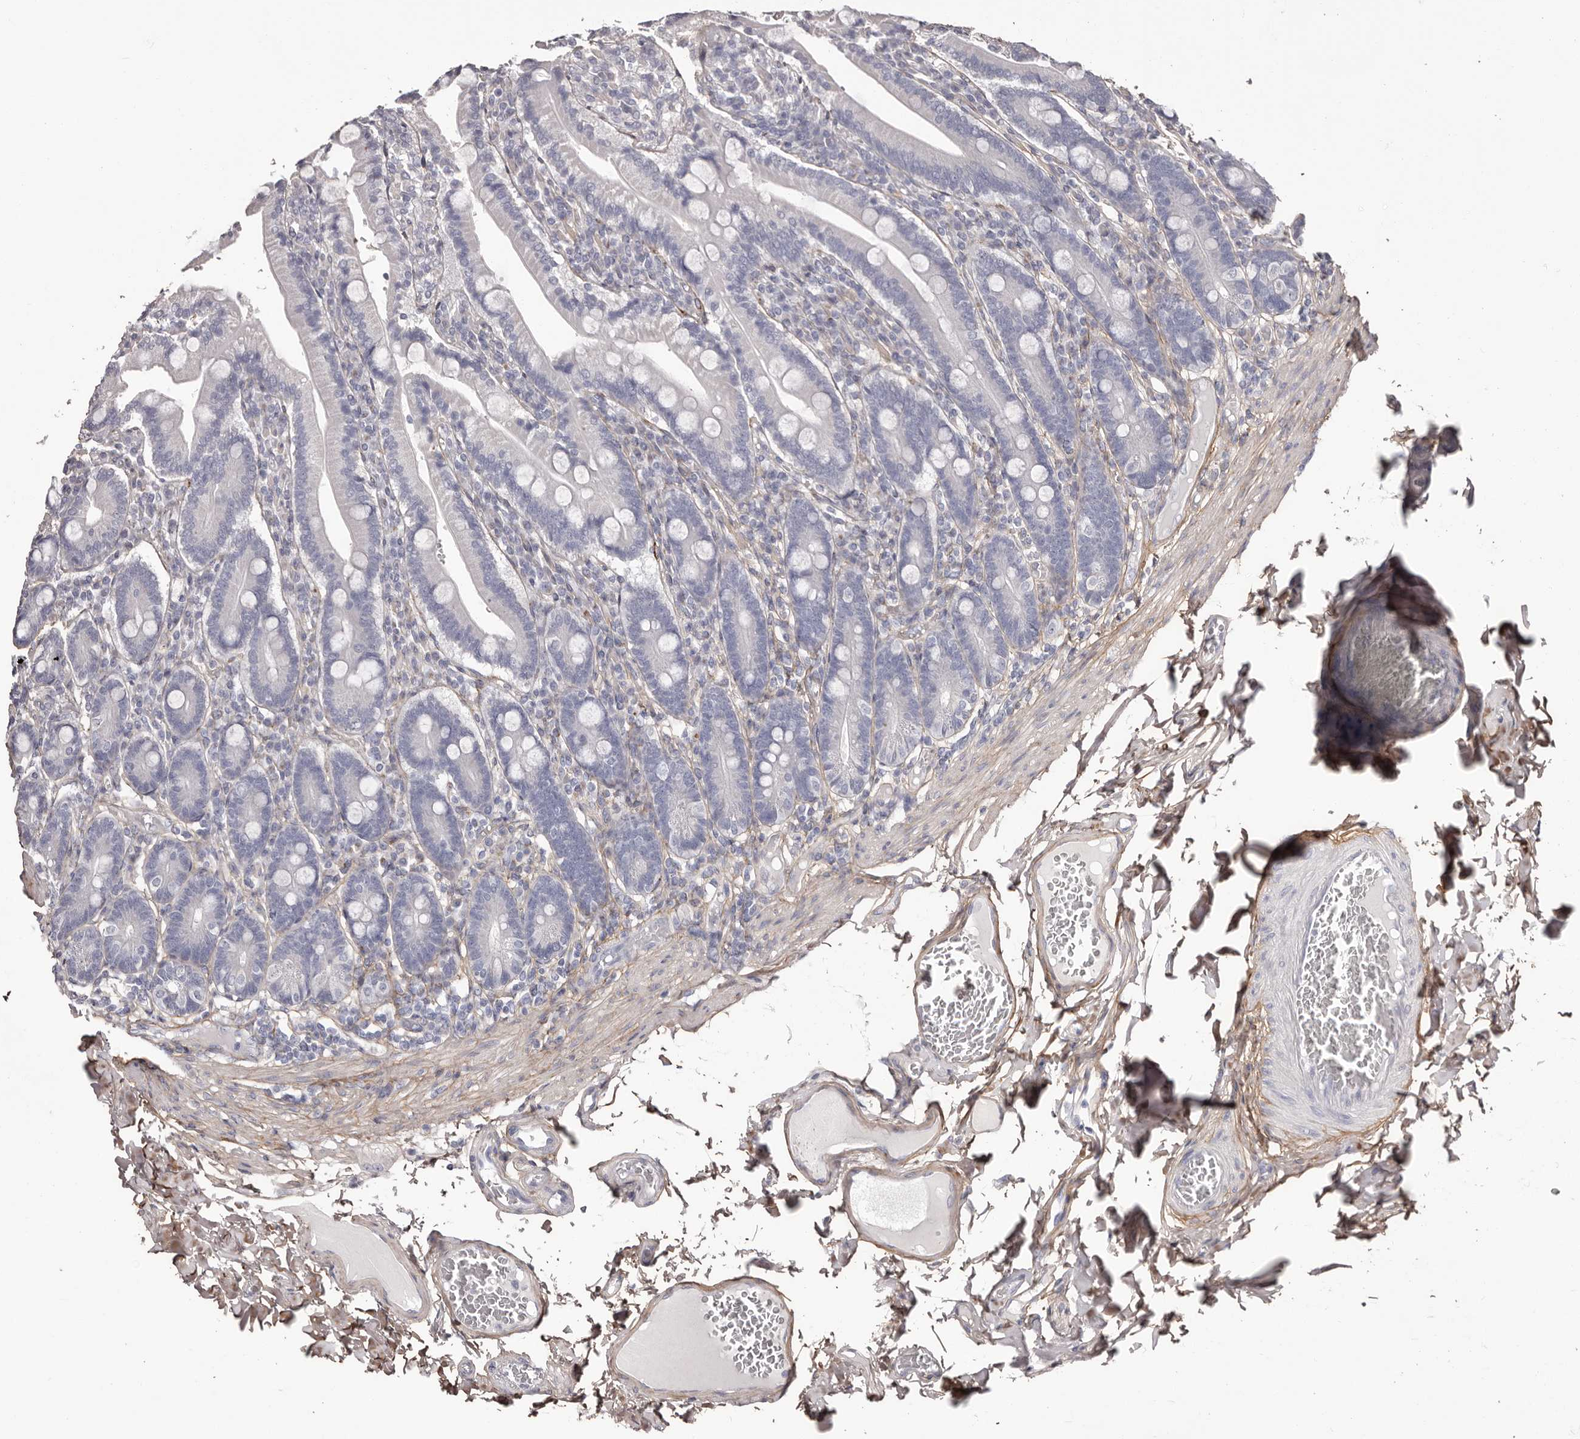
{"staining": {"intensity": "negative", "quantity": "none", "location": "none"}, "tissue": "duodenum", "cell_type": "Glandular cells", "image_type": "normal", "snomed": [{"axis": "morphology", "description": "Normal tissue, NOS"}, {"axis": "topography", "description": "Duodenum"}], "caption": "IHC image of benign duodenum: duodenum stained with DAB displays no significant protein positivity in glandular cells. (Immunohistochemistry (ihc), brightfield microscopy, high magnification).", "gene": "COL6A1", "patient": {"sex": "female", "age": 62}}